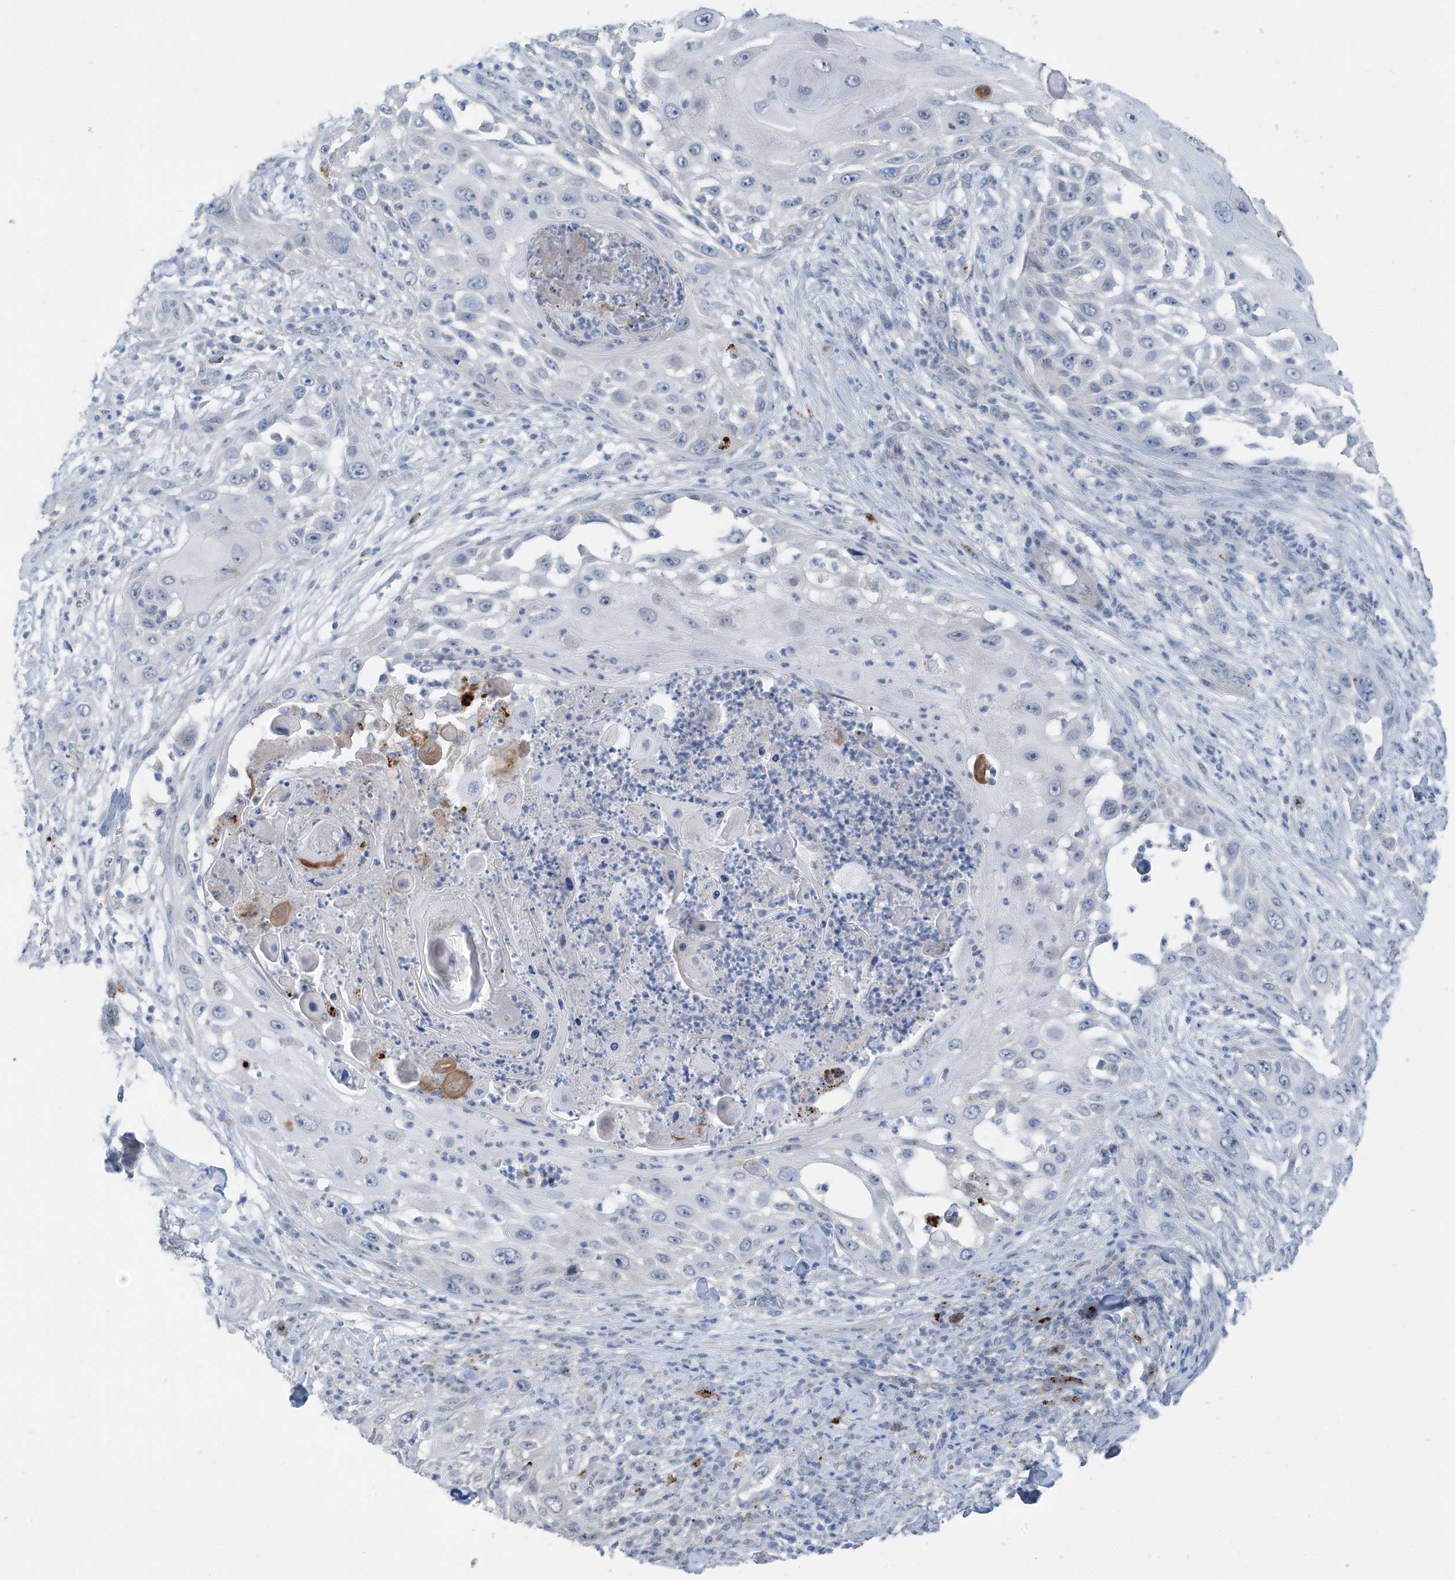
{"staining": {"intensity": "negative", "quantity": "none", "location": "none"}, "tissue": "skin cancer", "cell_type": "Tumor cells", "image_type": "cancer", "snomed": [{"axis": "morphology", "description": "Squamous cell carcinoma, NOS"}, {"axis": "topography", "description": "Skin"}], "caption": "Immunohistochemical staining of human skin cancer (squamous cell carcinoma) displays no significant positivity in tumor cells.", "gene": "ZNF793", "patient": {"sex": "female", "age": 44}}